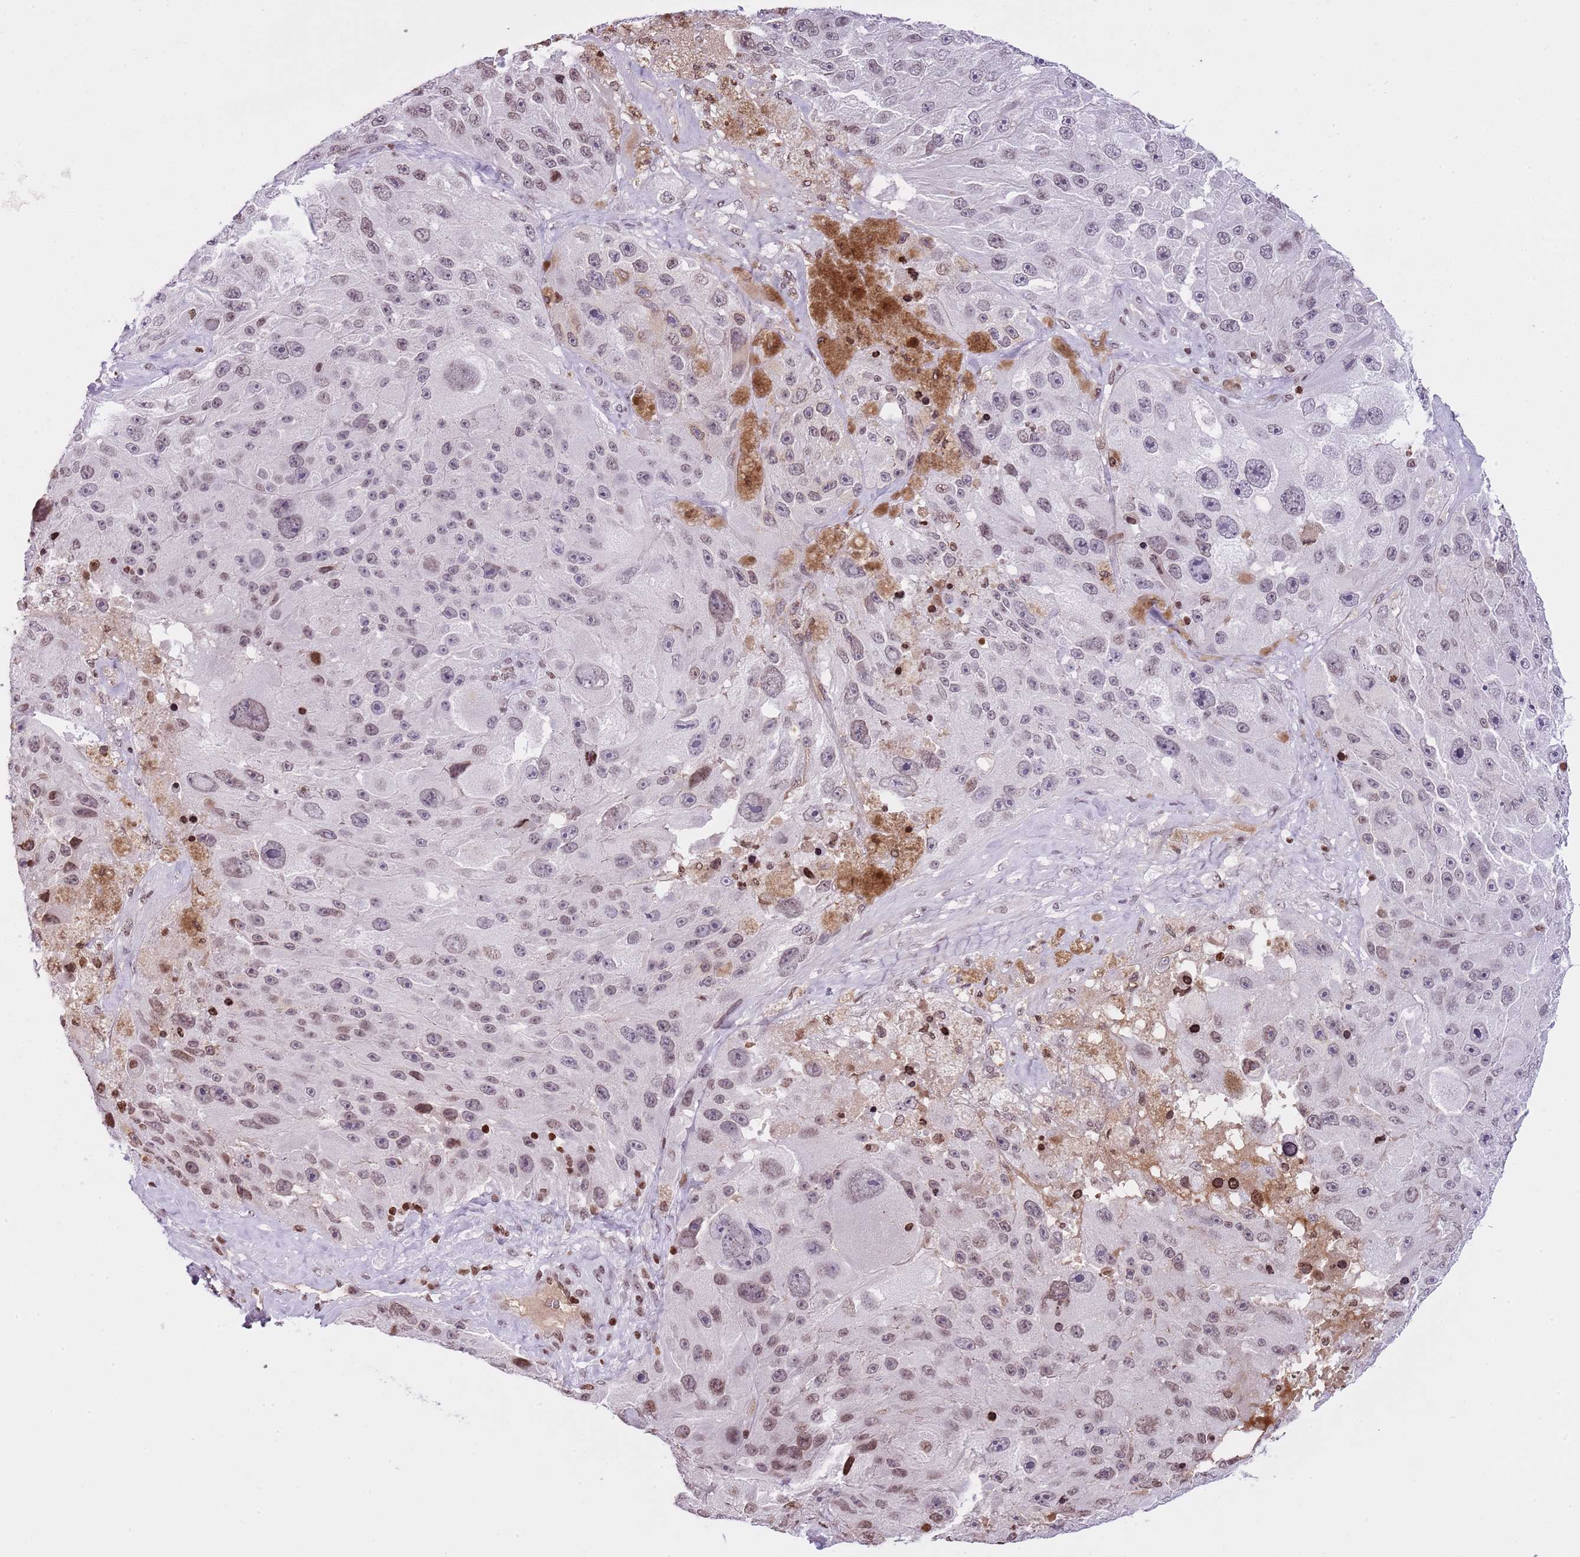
{"staining": {"intensity": "moderate", "quantity": "<25%", "location": "nuclear"}, "tissue": "melanoma", "cell_type": "Tumor cells", "image_type": "cancer", "snomed": [{"axis": "morphology", "description": "Malignant melanoma, Metastatic site"}, {"axis": "topography", "description": "Lymph node"}], "caption": "Brown immunohistochemical staining in human melanoma exhibits moderate nuclear expression in about <25% of tumor cells. (IHC, brightfield microscopy, high magnification).", "gene": "KPNA3", "patient": {"sex": "male", "age": 62}}